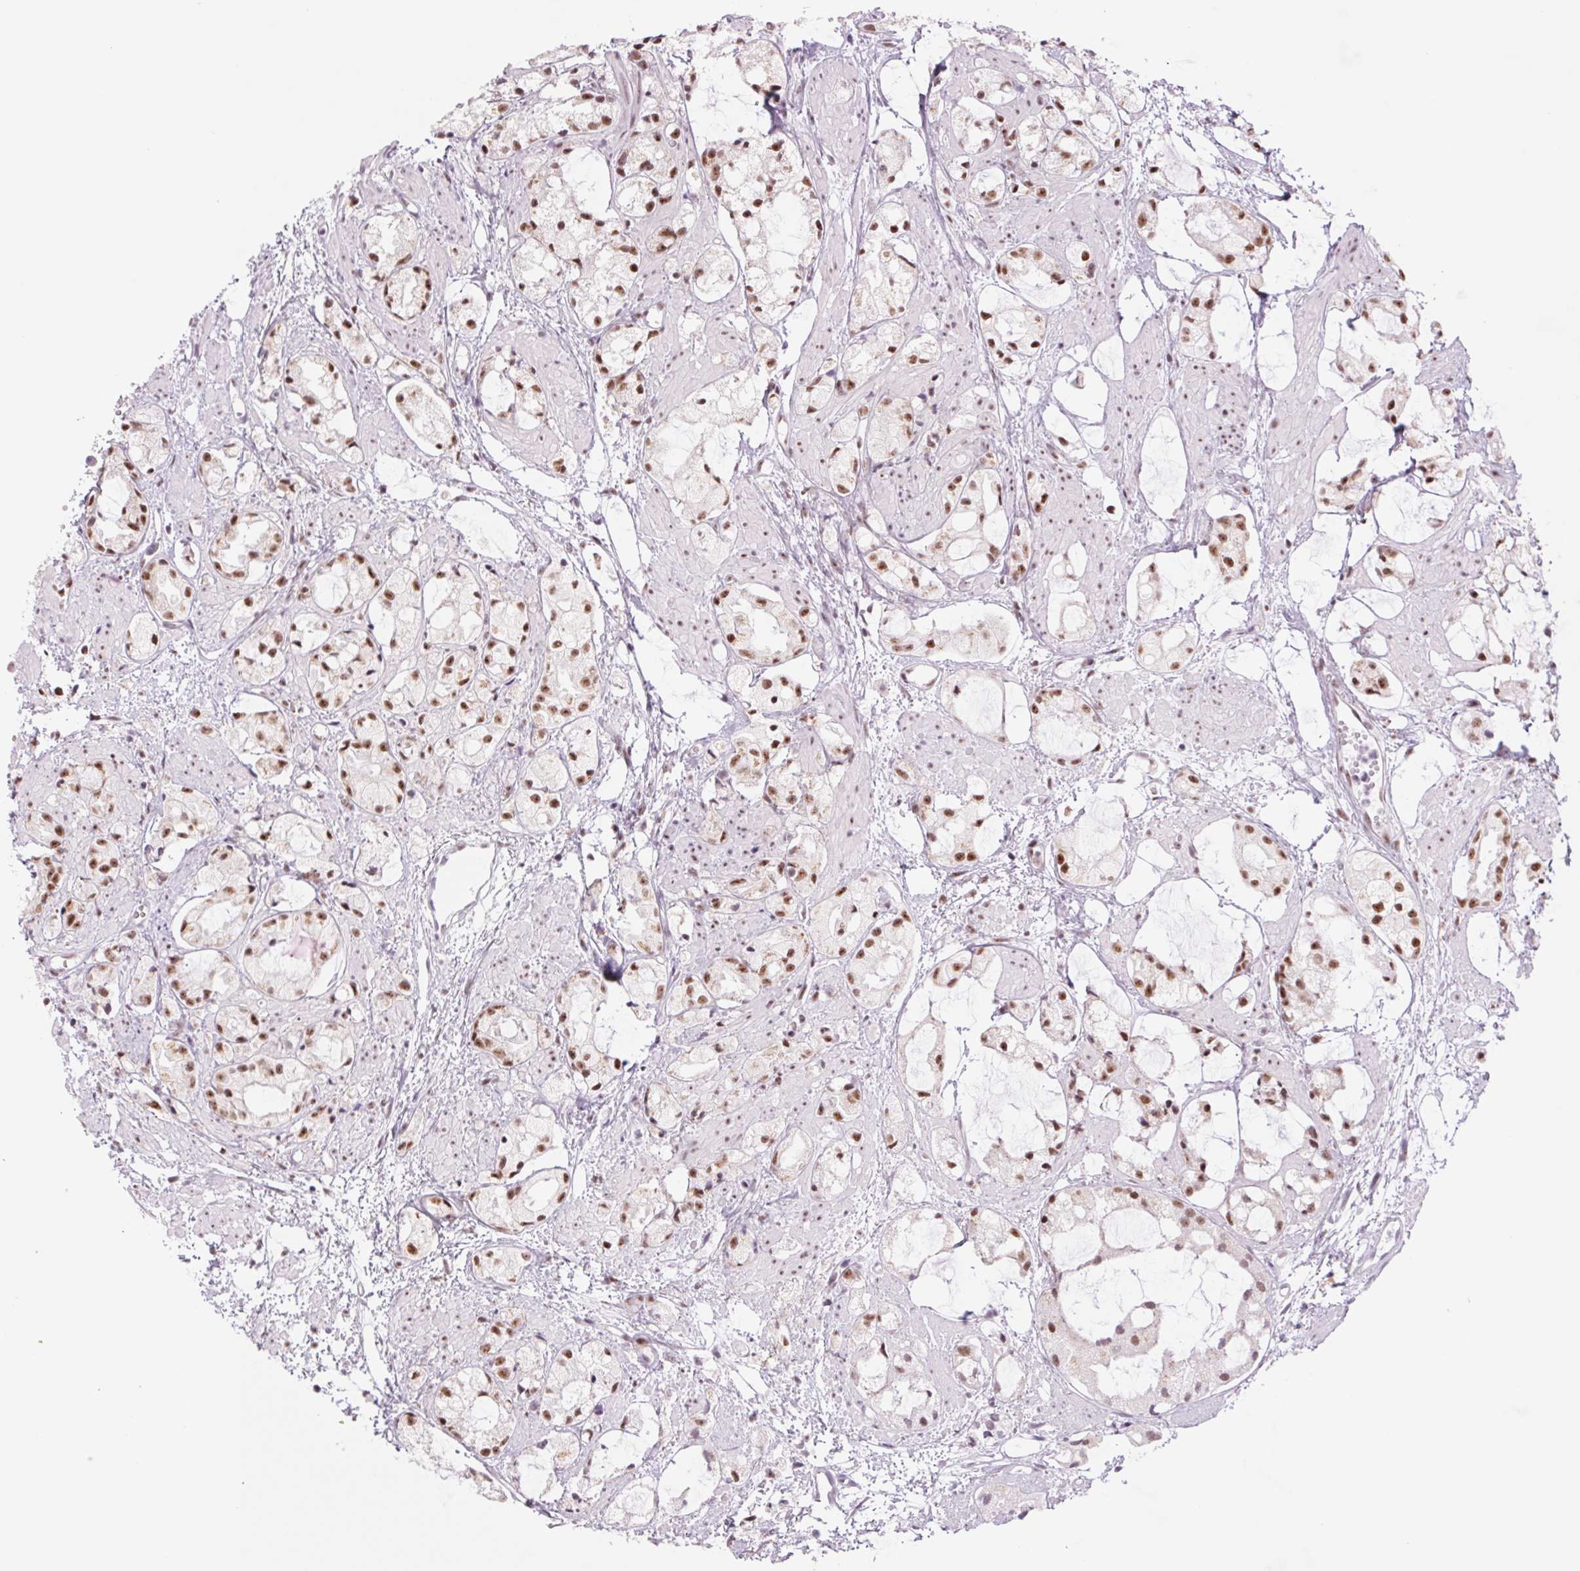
{"staining": {"intensity": "strong", "quantity": ">75%", "location": "nuclear"}, "tissue": "prostate cancer", "cell_type": "Tumor cells", "image_type": "cancer", "snomed": [{"axis": "morphology", "description": "Adenocarcinoma, High grade"}, {"axis": "topography", "description": "Prostate"}], "caption": "Prostate cancer (high-grade adenocarcinoma) stained with DAB (3,3'-diaminobenzidine) immunohistochemistry reveals high levels of strong nuclear staining in about >75% of tumor cells. (IHC, brightfield microscopy, high magnification).", "gene": "ZC3H14", "patient": {"sex": "male", "age": 85}}